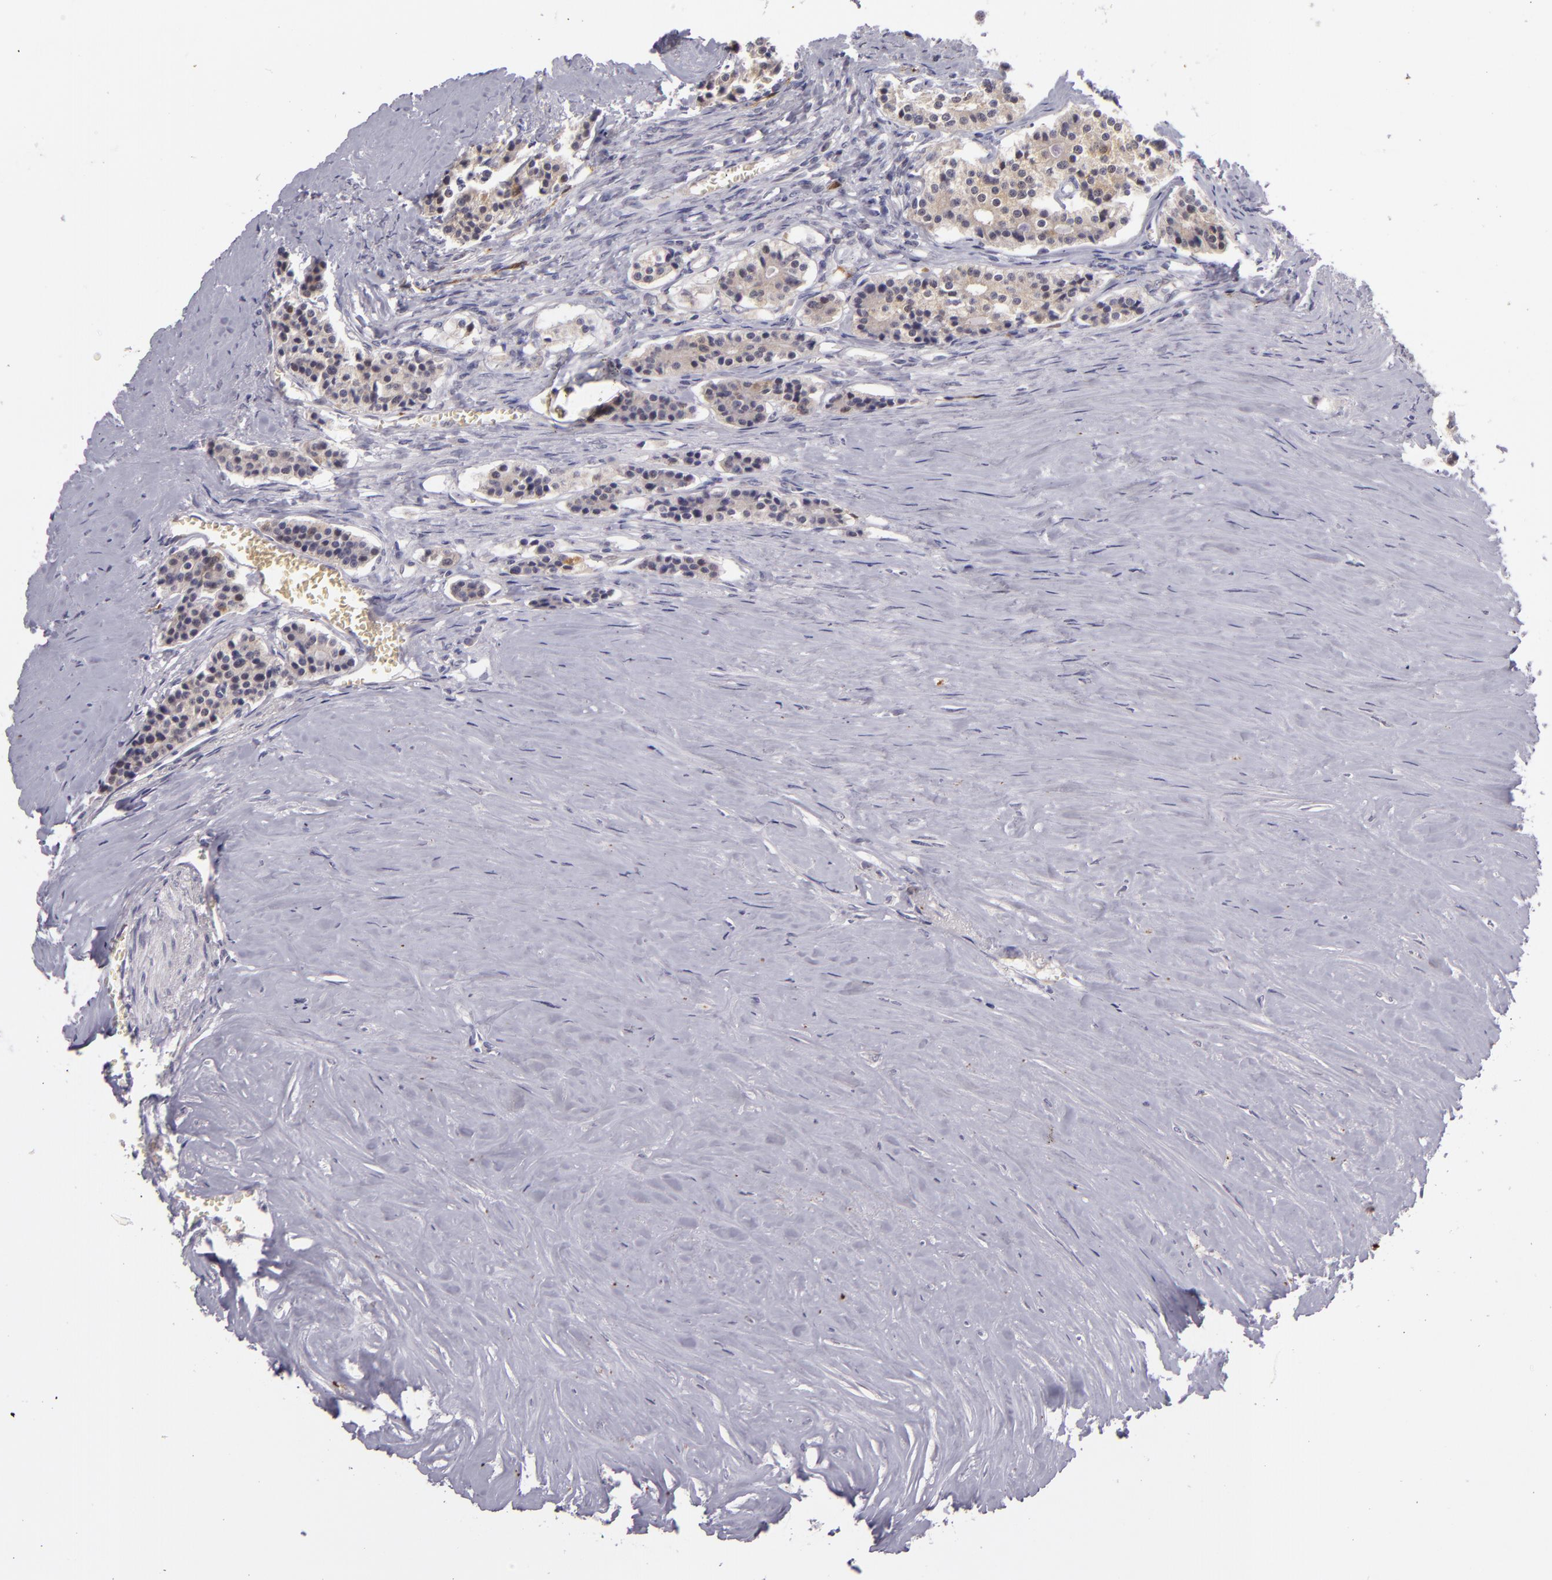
{"staining": {"intensity": "moderate", "quantity": ">75%", "location": "cytoplasmic/membranous"}, "tissue": "carcinoid", "cell_type": "Tumor cells", "image_type": "cancer", "snomed": [{"axis": "morphology", "description": "Carcinoid, malignant, NOS"}, {"axis": "topography", "description": "Small intestine"}], "caption": "Immunohistochemistry (IHC) (DAB (3,3'-diaminobenzidine)) staining of carcinoid displays moderate cytoplasmic/membranous protein expression in about >75% of tumor cells.", "gene": "SNCB", "patient": {"sex": "male", "age": 63}}